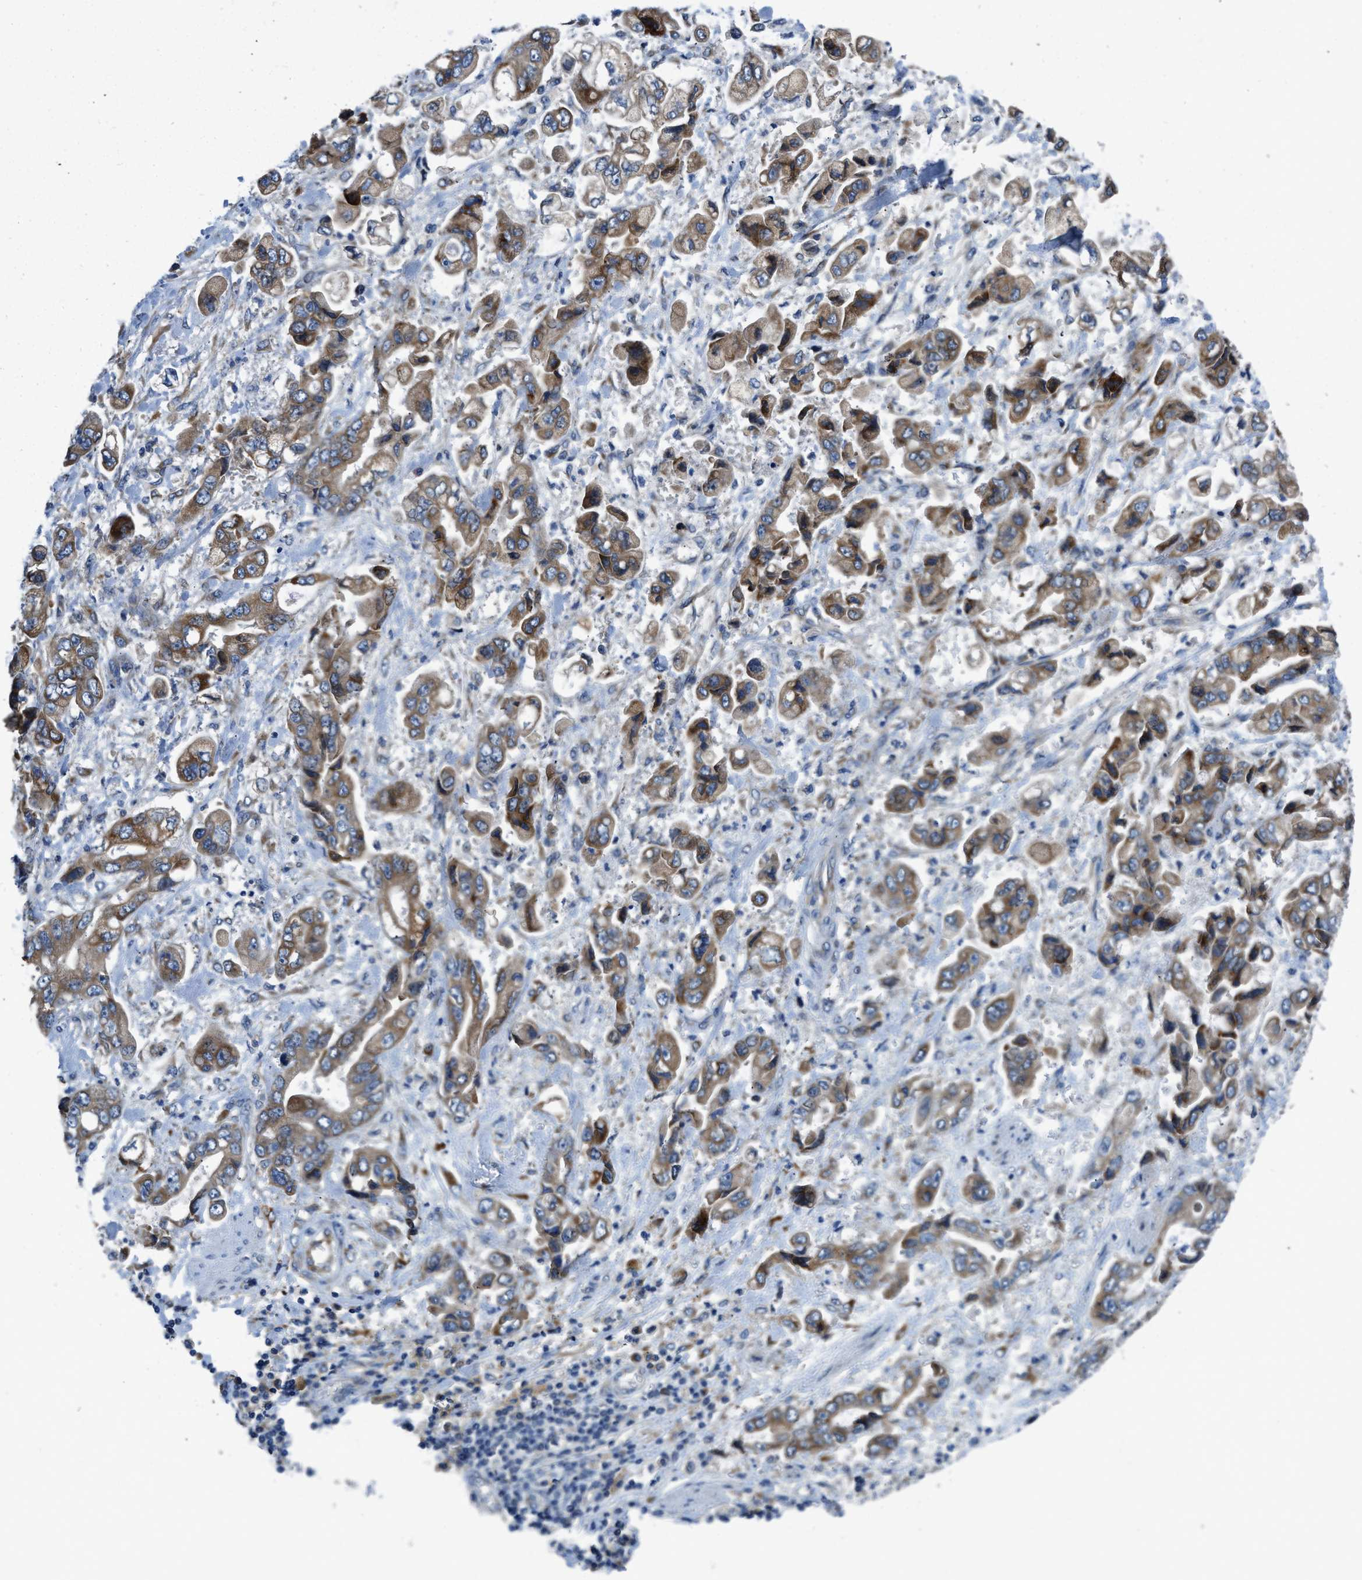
{"staining": {"intensity": "moderate", "quantity": ">75%", "location": "cytoplasmic/membranous"}, "tissue": "stomach cancer", "cell_type": "Tumor cells", "image_type": "cancer", "snomed": [{"axis": "morphology", "description": "Normal tissue, NOS"}, {"axis": "morphology", "description": "Adenocarcinoma, NOS"}, {"axis": "topography", "description": "Stomach"}], "caption": "A high-resolution micrograph shows IHC staining of stomach cancer (adenocarcinoma), which displays moderate cytoplasmic/membranous positivity in about >75% of tumor cells.", "gene": "GGCX", "patient": {"sex": "male", "age": 62}}